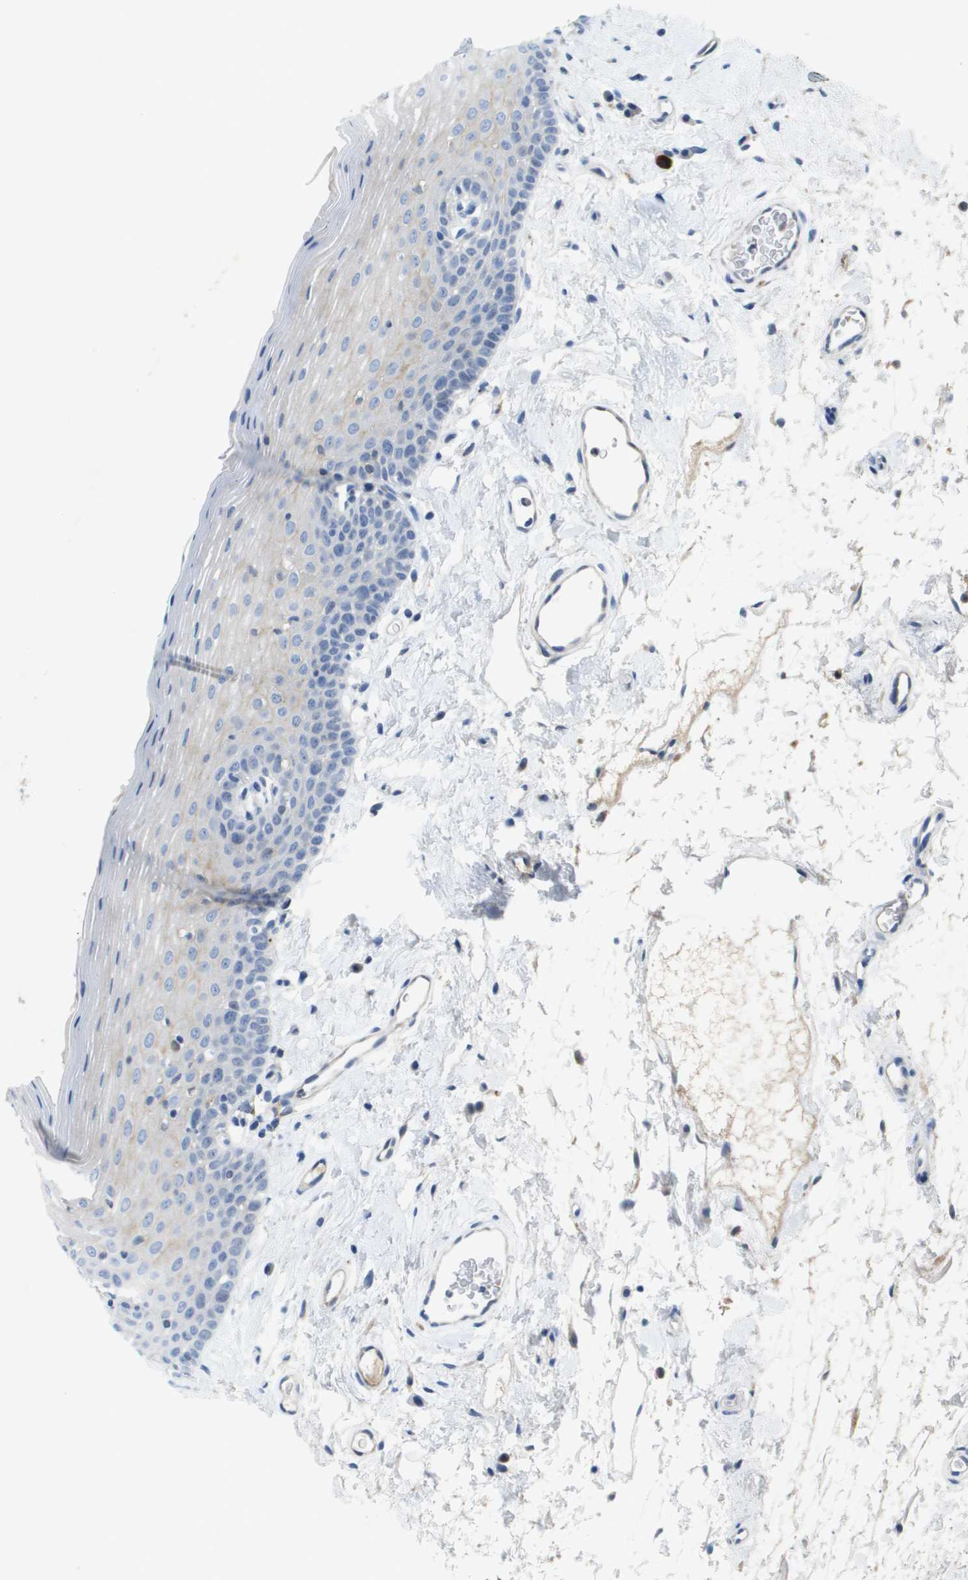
{"staining": {"intensity": "weak", "quantity": "<25%", "location": "cytoplasmic/membranous"}, "tissue": "oral mucosa", "cell_type": "Squamous epithelial cells", "image_type": "normal", "snomed": [{"axis": "morphology", "description": "Normal tissue, NOS"}, {"axis": "topography", "description": "Oral tissue"}], "caption": "Immunohistochemical staining of unremarkable oral mucosa exhibits no significant staining in squamous epithelial cells.", "gene": "LIPG", "patient": {"sex": "male", "age": 66}}